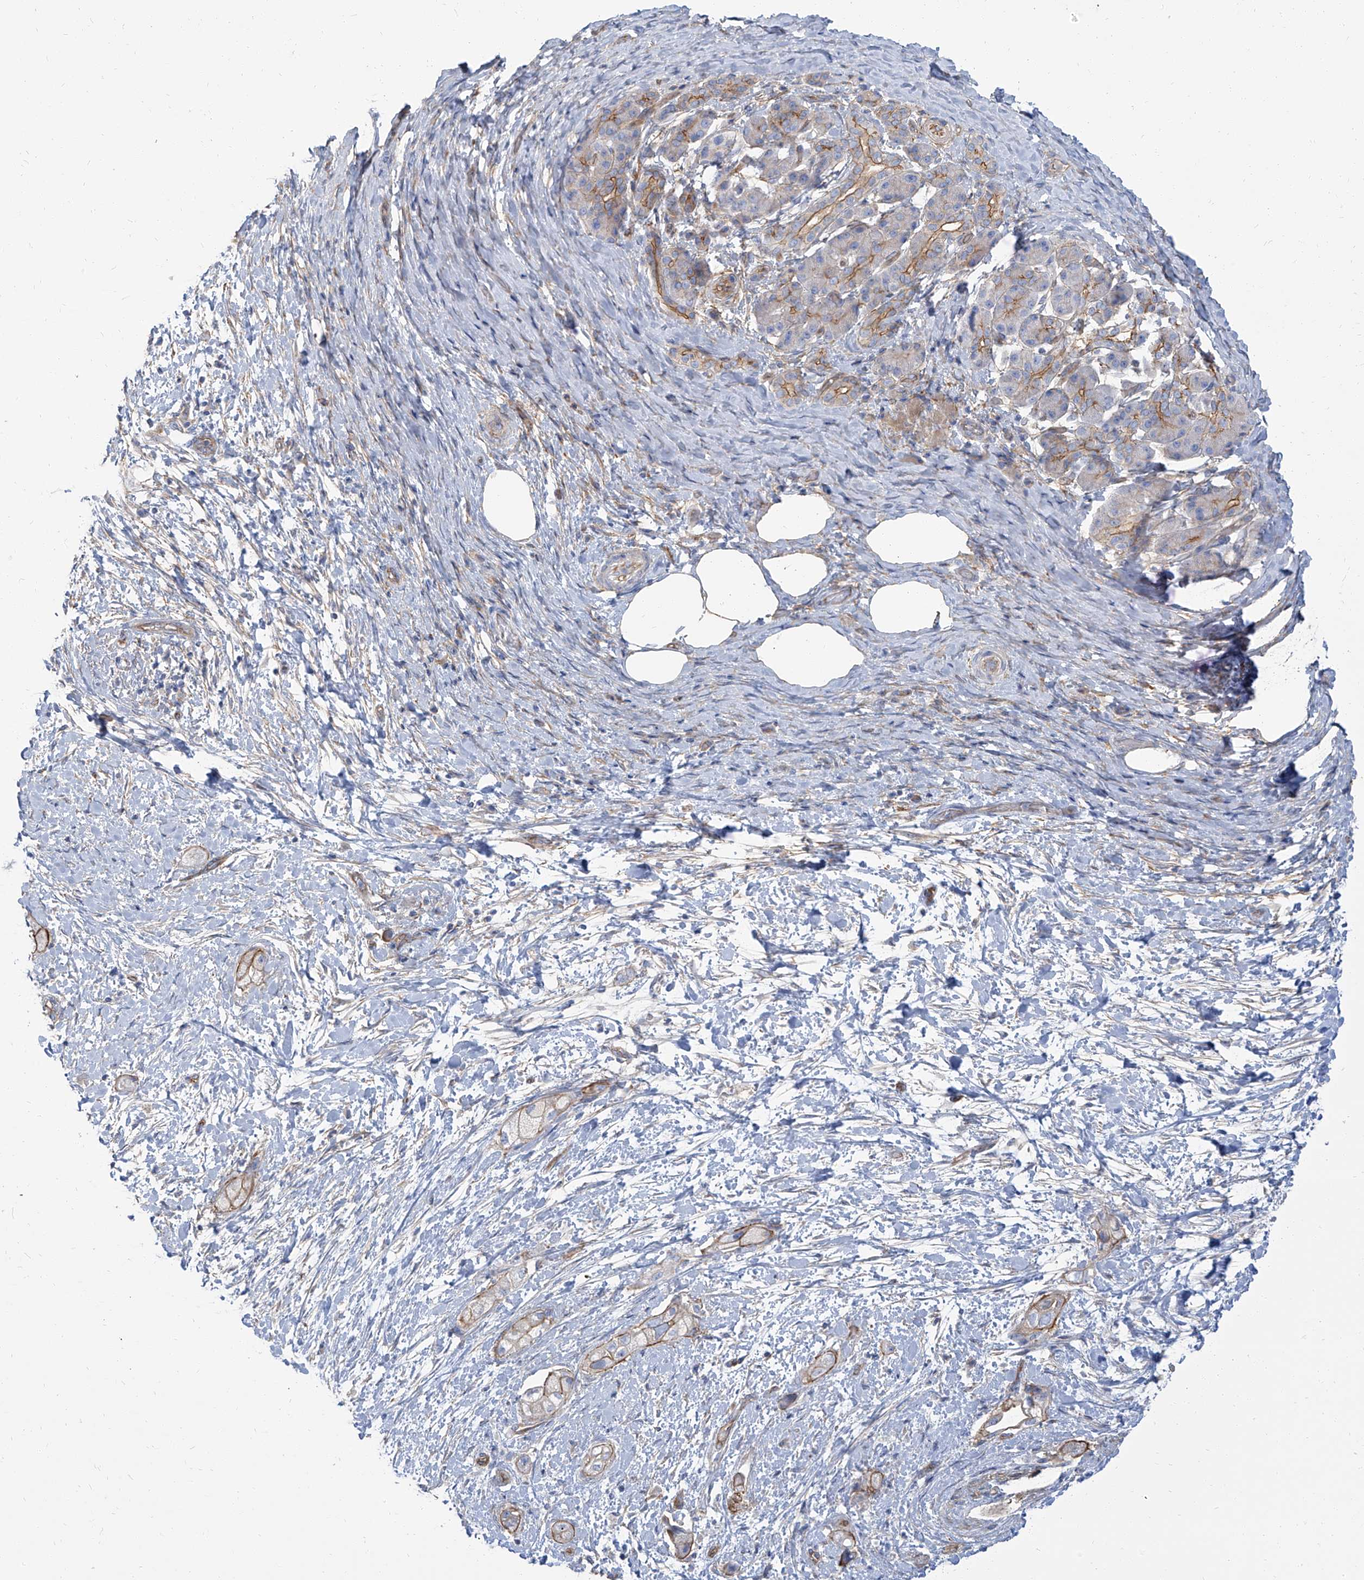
{"staining": {"intensity": "moderate", "quantity": "25%-75%", "location": "cytoplasmic/membranous"}, "tissue": "pancreatic cancer", "cell_type": "Tumor cells", "image_type": "cancer", "snomed": [{"axis": "morphology", "description": "Adenocarcinoma, NOS"}, {"axis": "topography", "description": "Pancreas"}], "caption": "Immunohistochemistry histopathology image of neoplastic tissue: pancreatic cancer stained using IHC demonstrates medium levels of moderate protein expression localized specifically in the cytoplasmic/membranous of tumor cells, appearing as a cytoplasmic/membranous brown color.", "gene": "TXLNB", "patient": {"sex": "male", "age": 58}}